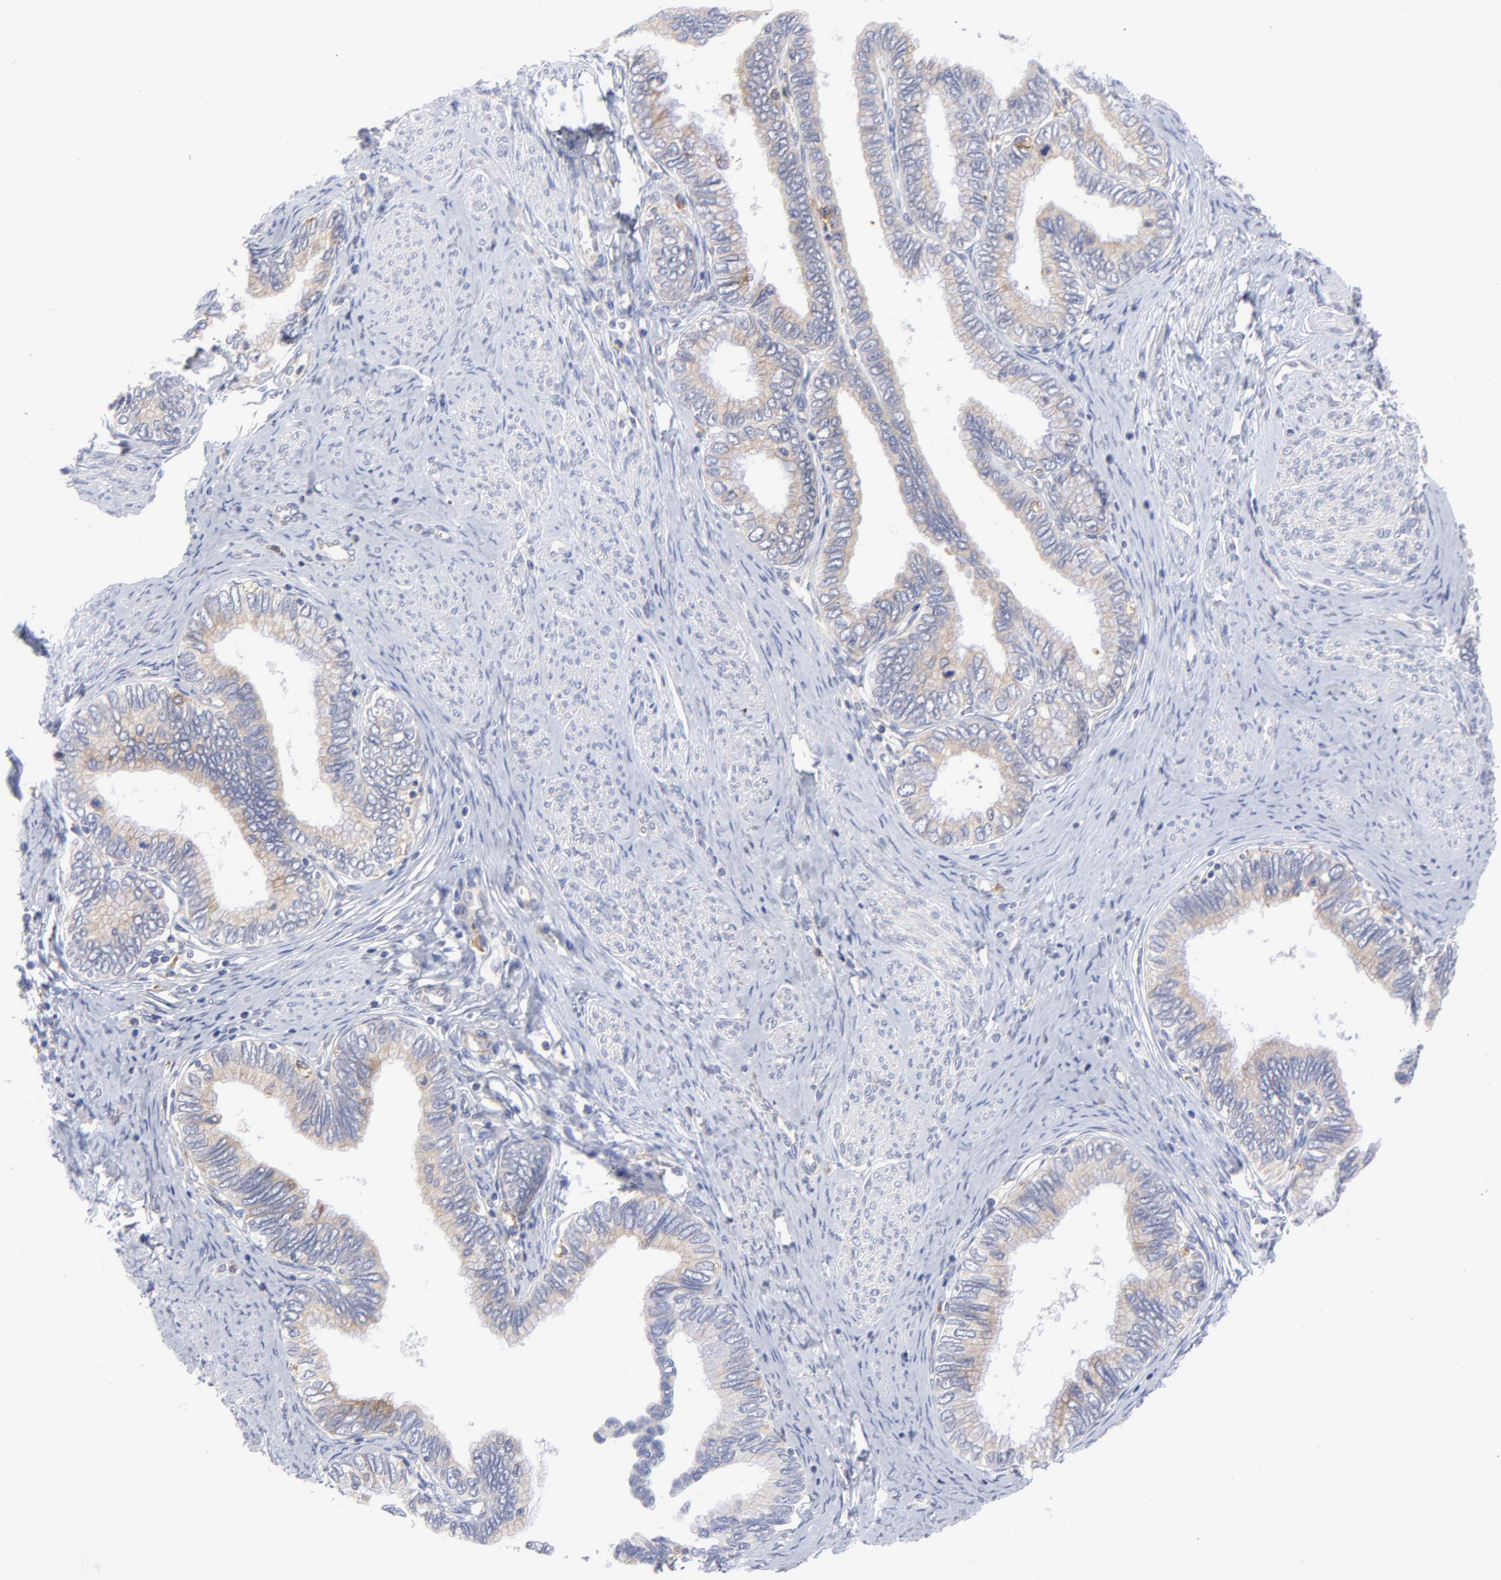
{"staining": {"intensity": "moderate", "quantity": "25%-75%", "location": "cytoplasmic/membranous"}, "tissue": "cervical cancer", "cell_type": "Tumor cells", "image_type": "cancer", "snomed": [{"axis": "morphology", "description": "Adenocarcinoma, NOS"}, {"axis": "topography", "description": "Cervix"}], "caption": "The photomicrograph displays staining of cervical cancer, revealing moderate cytoplasmic/membranous protein staining (brown color) within tumor cells. (IHC, brightfield microscopy, high magnification).", "gene": "MOSPD2", "patient": {"sex": "female", "age": 49}}